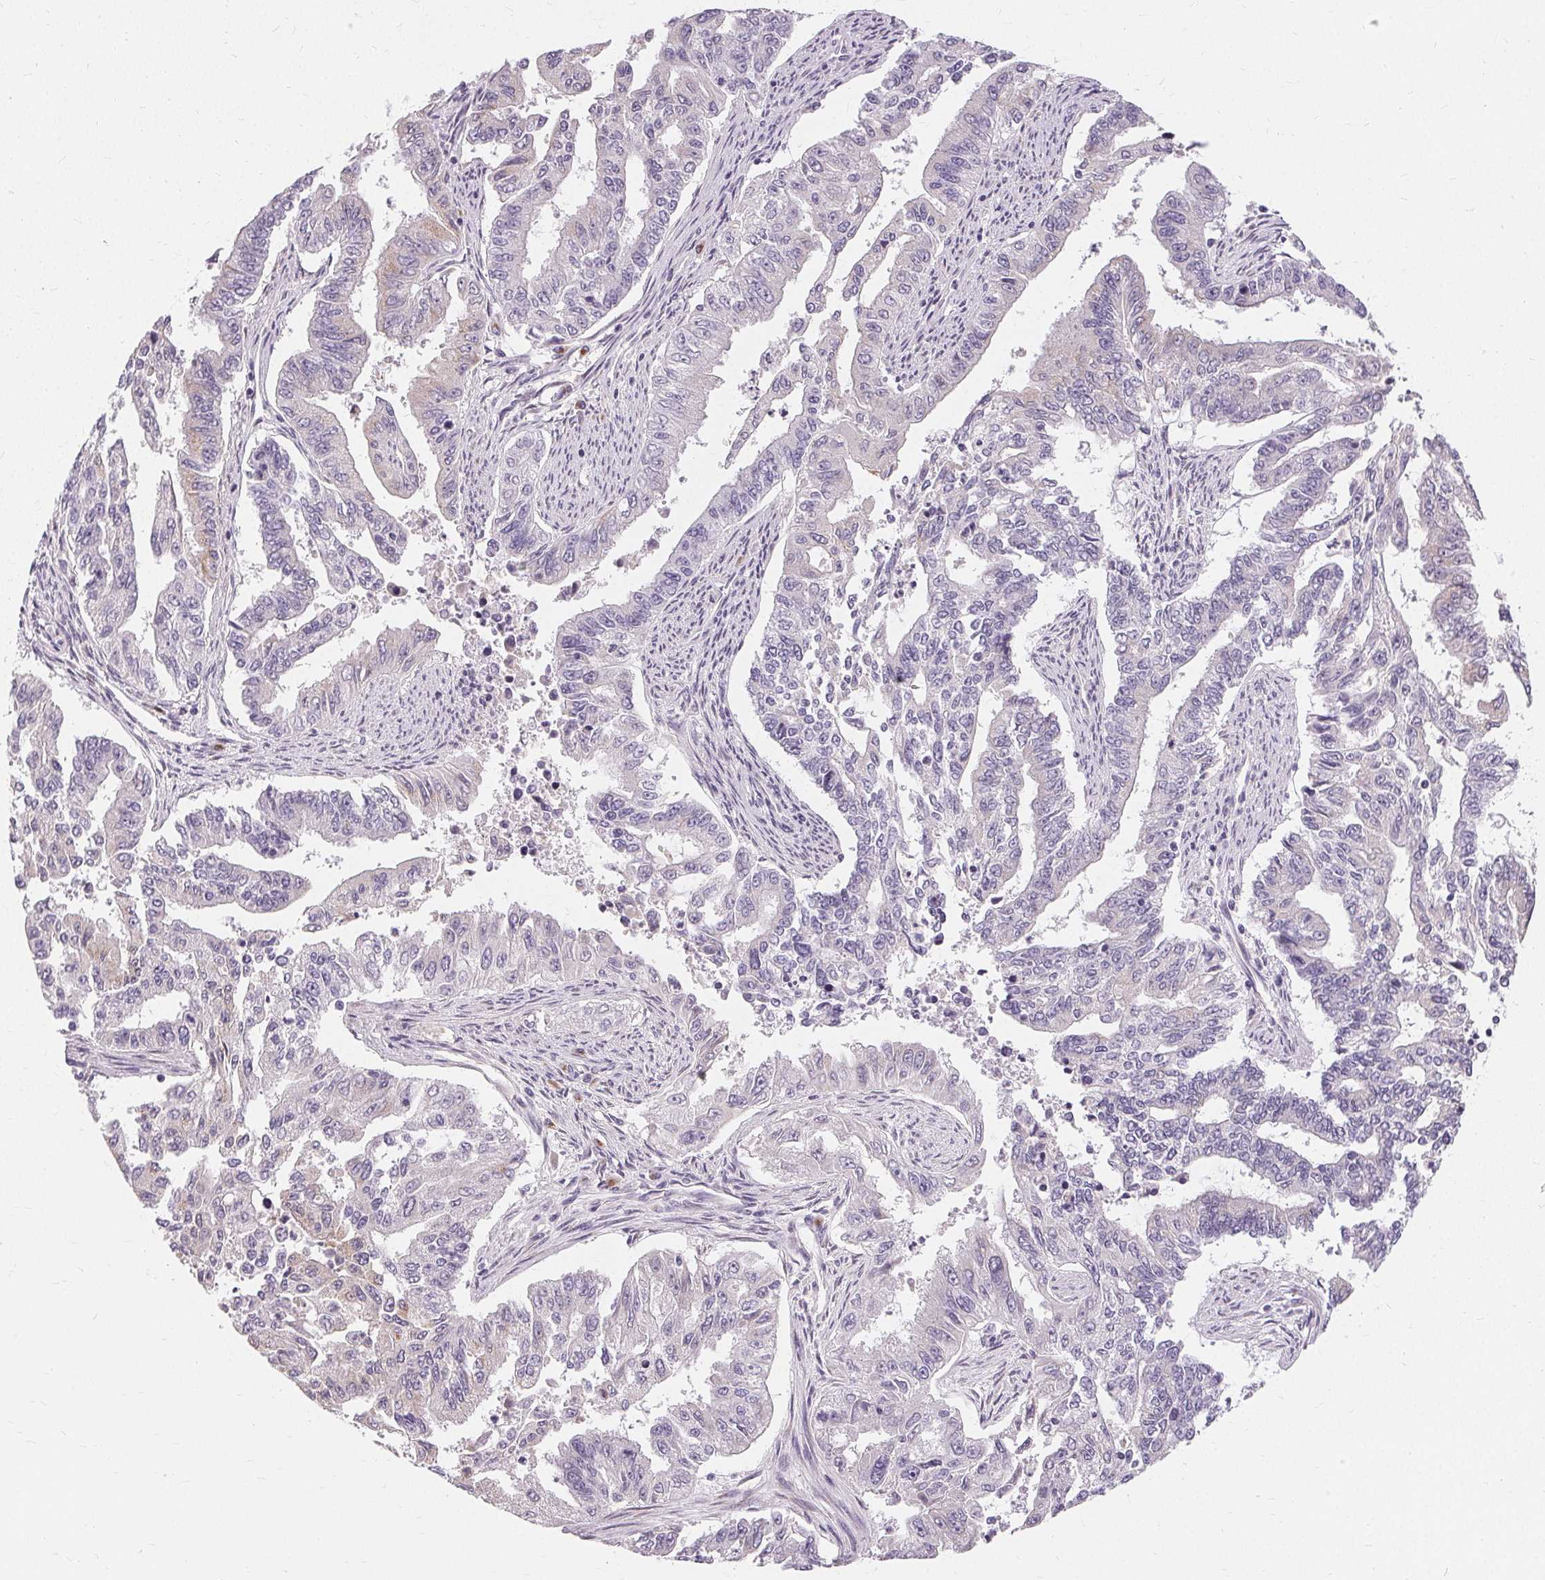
{"staining": {"intensity": "negative", "quantity": "none", "location": "none"}, "tissue": "endometrial cancer", "cell_type": "Tumor cells", "image_type": "cancer", "snomed": [{"axis": "morphology", "description": "Adenocarcinoma, NOS"}, {"axis": "topography", "description": "Uterus"}], "caption": "High magnification brightfield microscopy of endometrial cancer (adenocarcinoma) stained with DAB (brown) and counterstained with hematoxylin (blue): tumor cells show no significant positivity.", "gene": "FCRL3", "patient": {"sex": "female", "age": 59}}